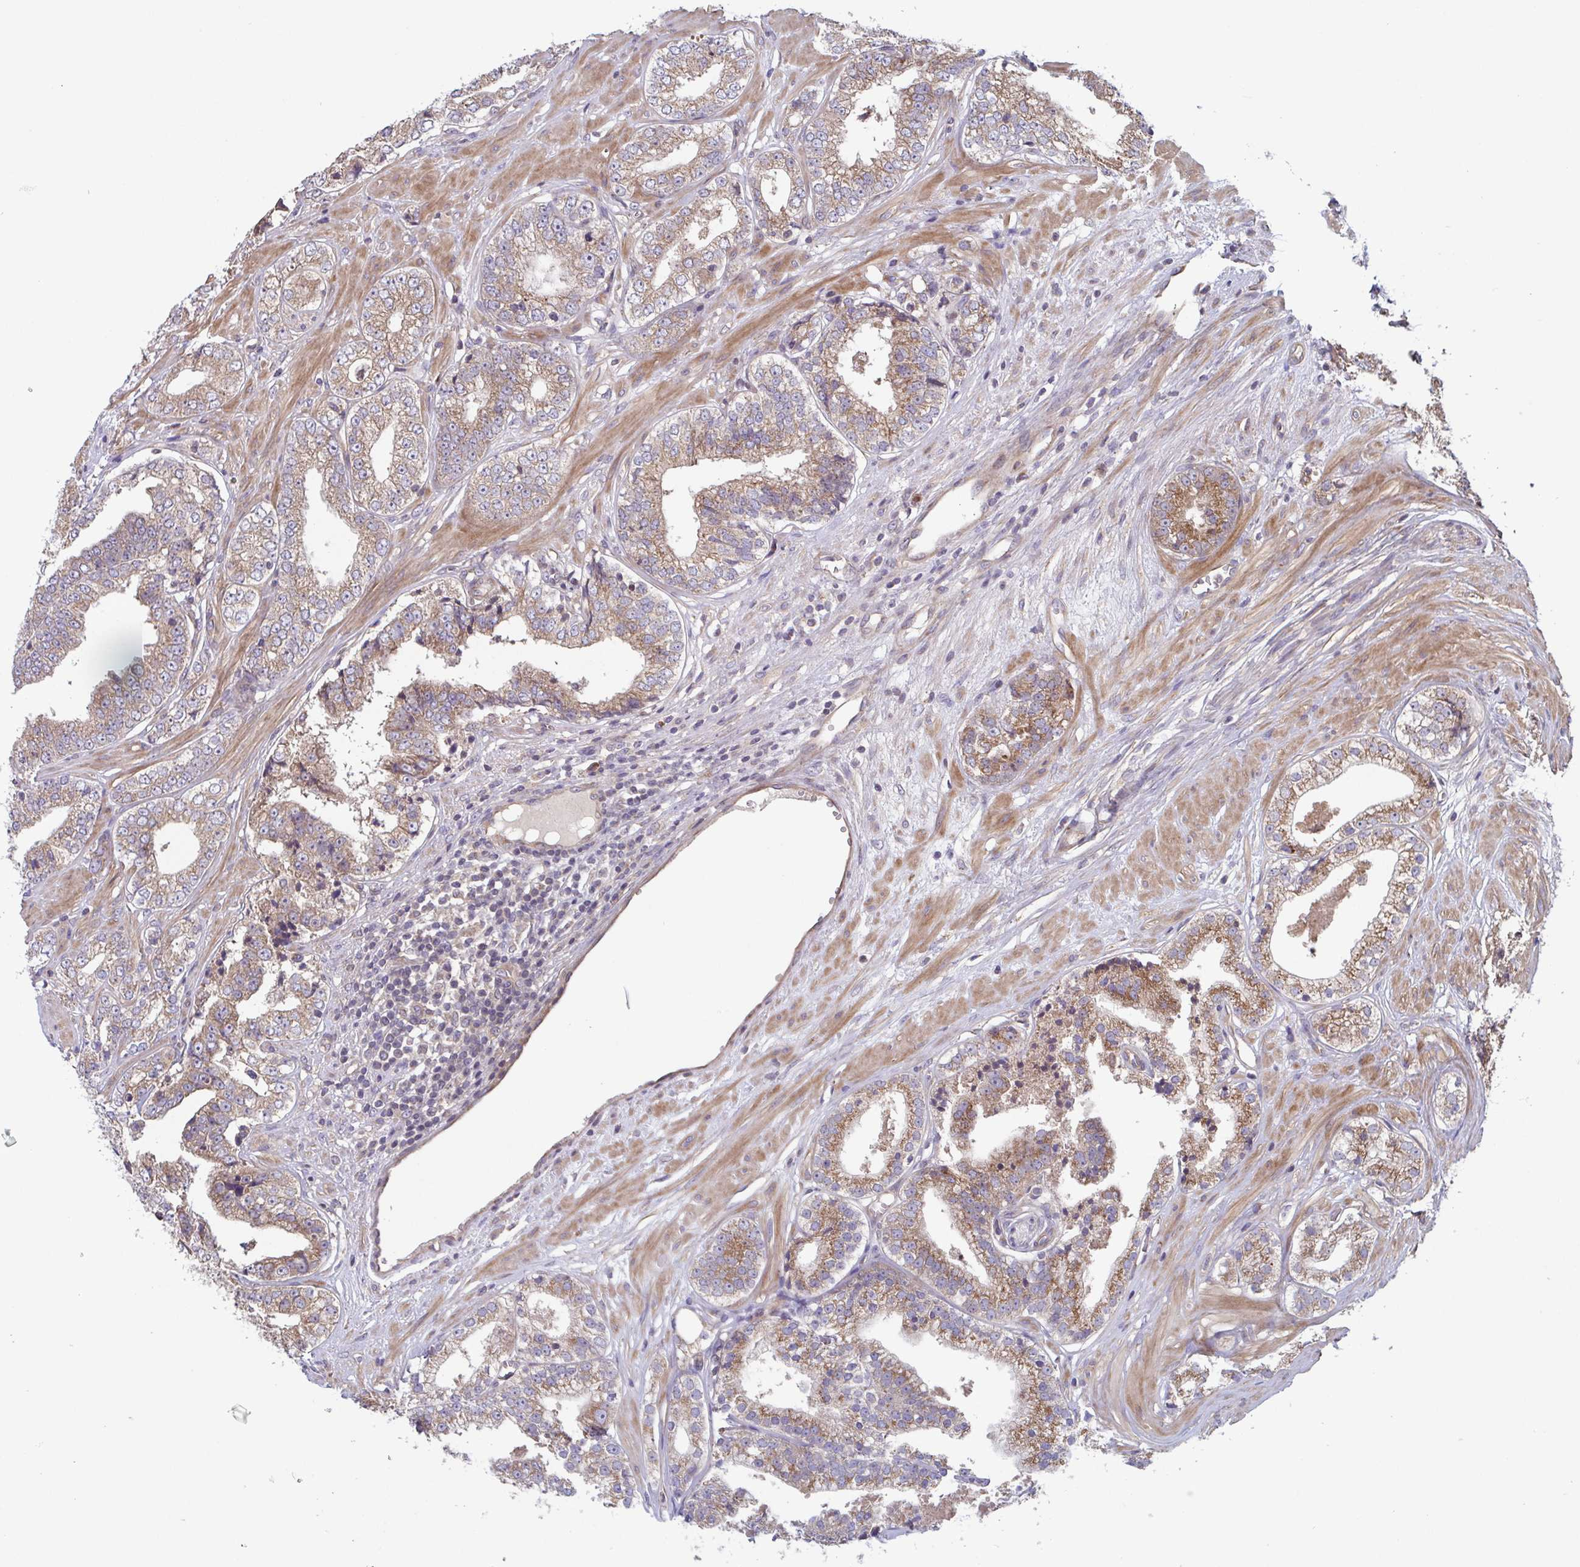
{"staining": {"intensity": "moderate", "quantity": ">75%", "location": "cytoplasmic/membranous"}, "tissue": "prostate cancer", "cell_type": "Tumor cells", "image_type": "cancer", "snomed": [{"axis": "morphology", "description": "Adenocarcinoma, Low grade"}, {"axis": "topography", "description": "Prostate"}], "caption": "Human prostate cancer (adenocarcinoma (low-grade)) stained with a brown dye reveals moderate cytoplasmic/membranous positive staining in approximately >75% of tumor cells.", "gene": "COPB1", "patient": {"sex": "male", "age": 60}}